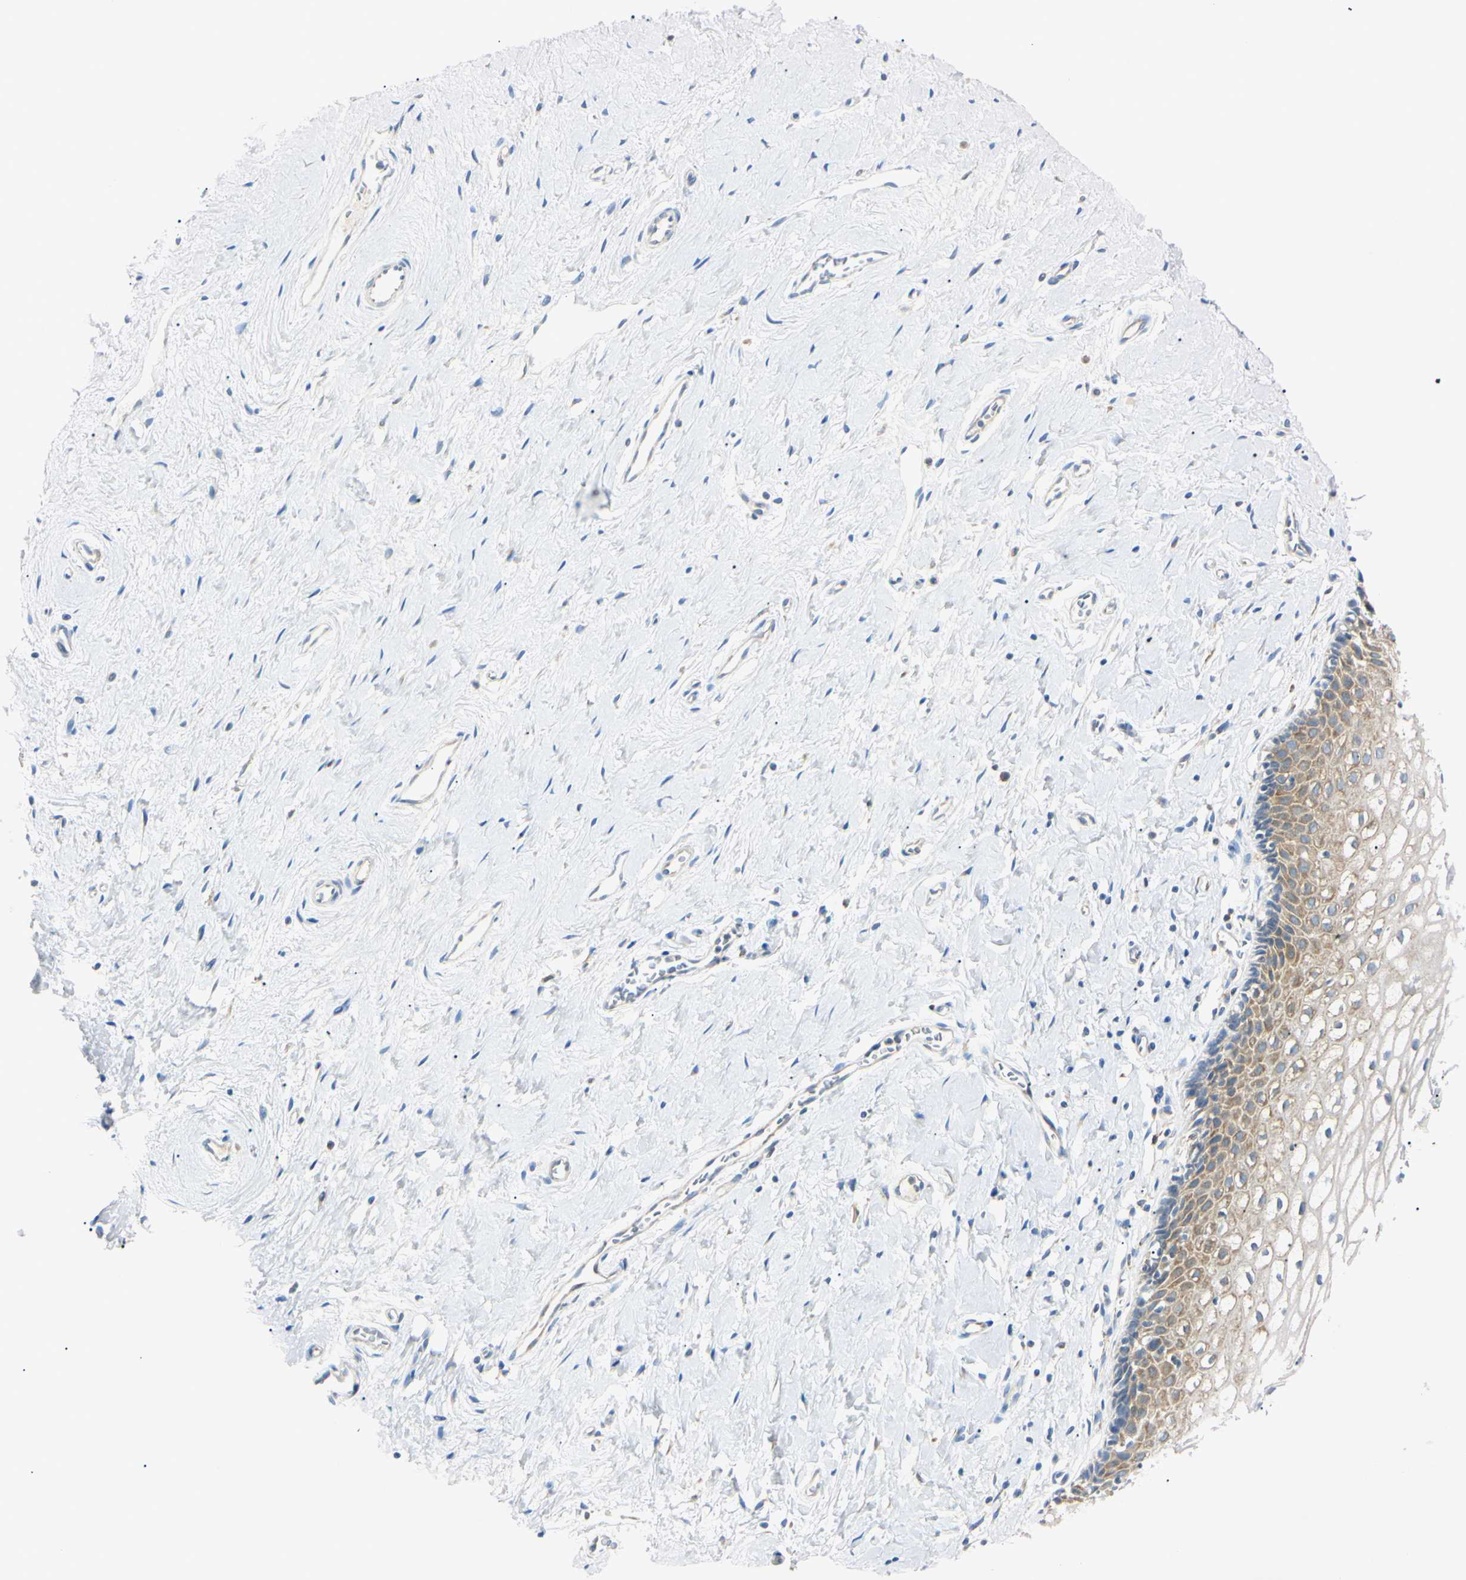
{"staining": {"intensity": "moderate", "quantity": ">75%", "location": "cytoplasmic/membranous"}, "tissue": "vagina", "cell_type": "Squamous epithelial cells", "image_type": "normal", "snomed": [{"axis": "morphology", "description": "Normal tissue, NOS"}, {"axis": "topography", "description": "Soft tissue"}, {"axis": "topography", "description": "Vagina"}], "caption": "This image shows immunohistochemistry (IHC) staining of normal vagina, with medium moderate cytoplasmic/membranous positivity in approximately >75% of squamous epithelial cells.", "gene": "DNAJB12", "patient": {"sex": "female", "age": 61}}